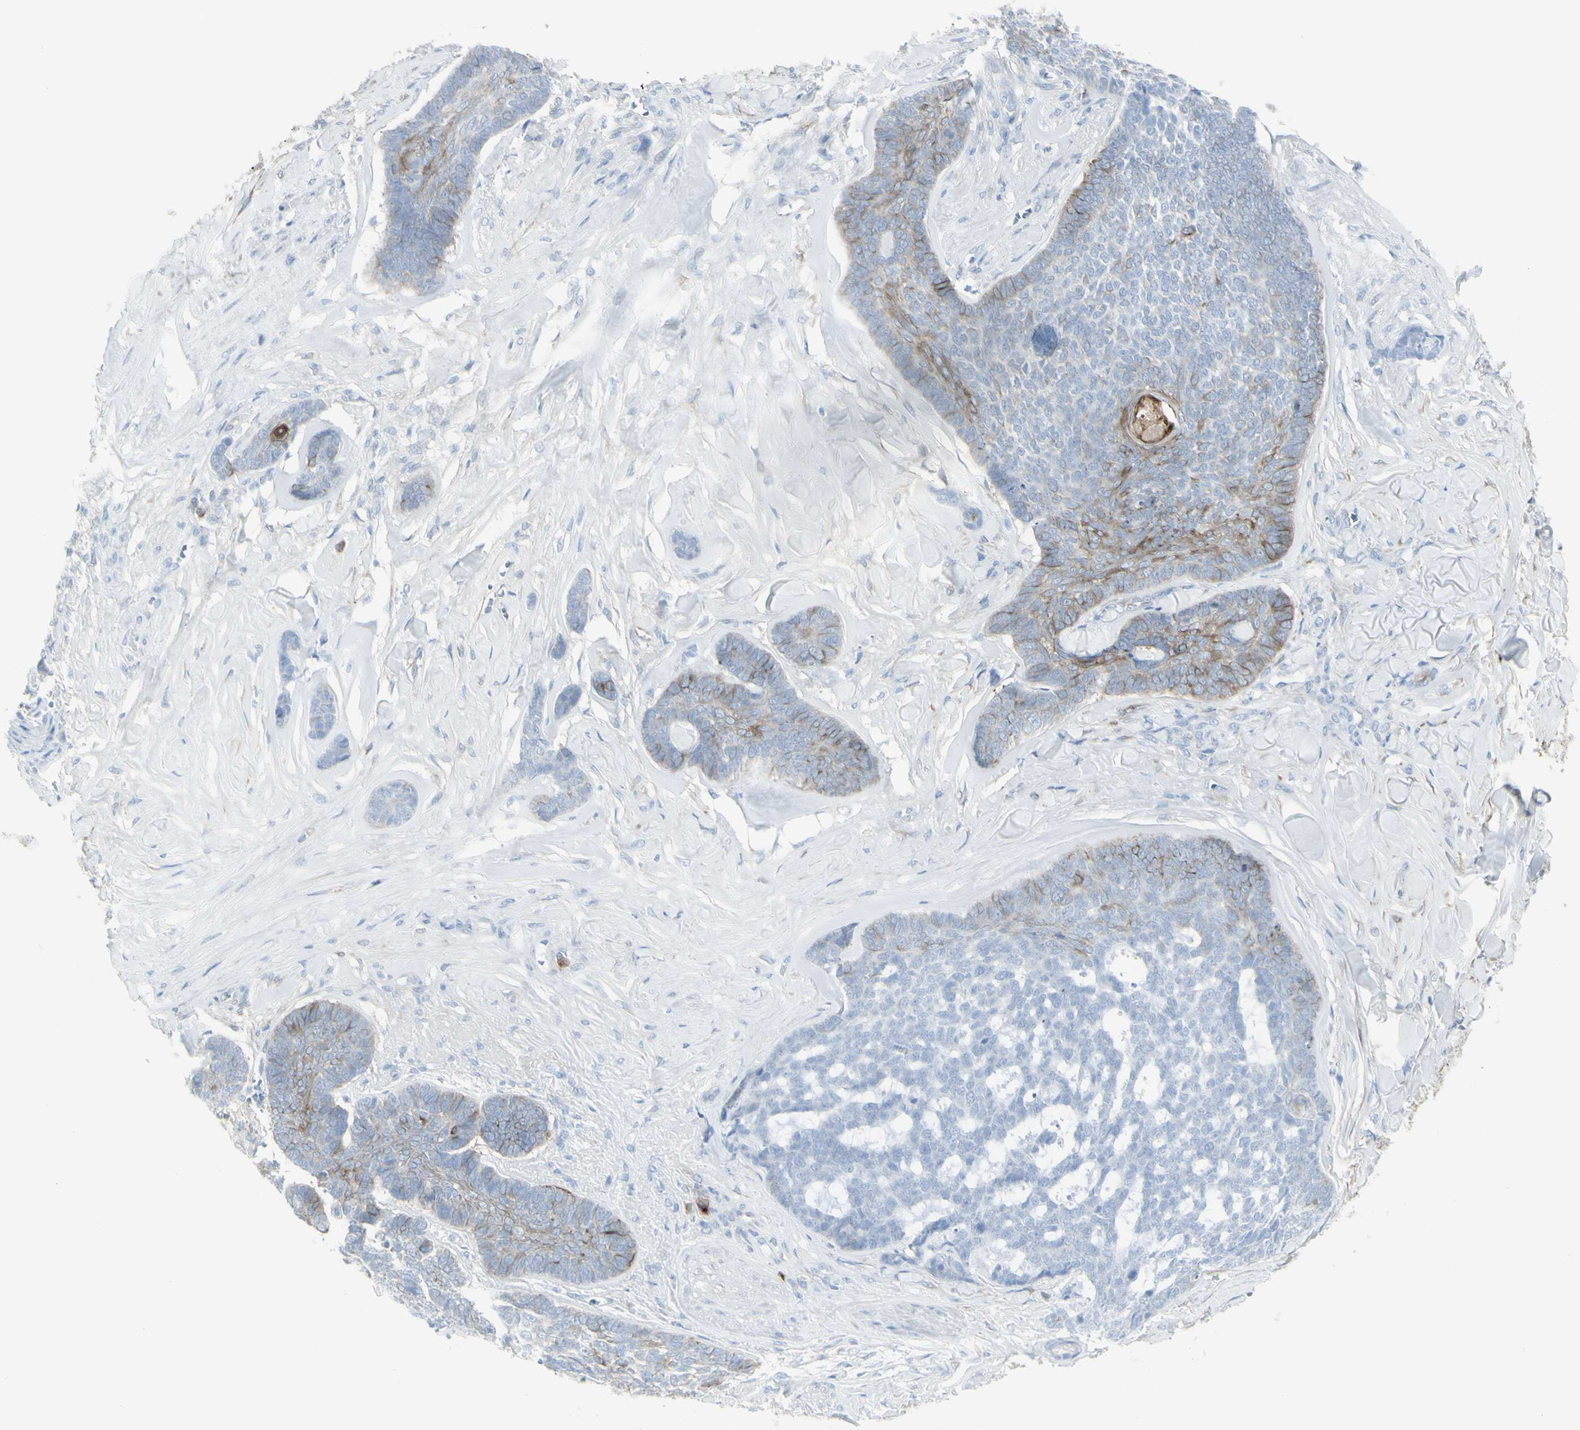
{"staining": {"intensity": "weak", "quantity": "<25%", "location": "cytoplasmic/membranous"}, "tissue": "skin cancer", "cell_type": "Tumor cells", "image_type": "cancer", "snomed": [{"axis": "morphology", "description": "Basal cell carcinoma"}, {"axis": "topography", "description": "Skin"}], "caption": "This is an immunohistochemistry micrograph of human basal cell carcinoma (skin). There is no positivity in tumor cells.", "gene": "ENSG00000198211", "patient": {"sex": "male", "age": 84}}